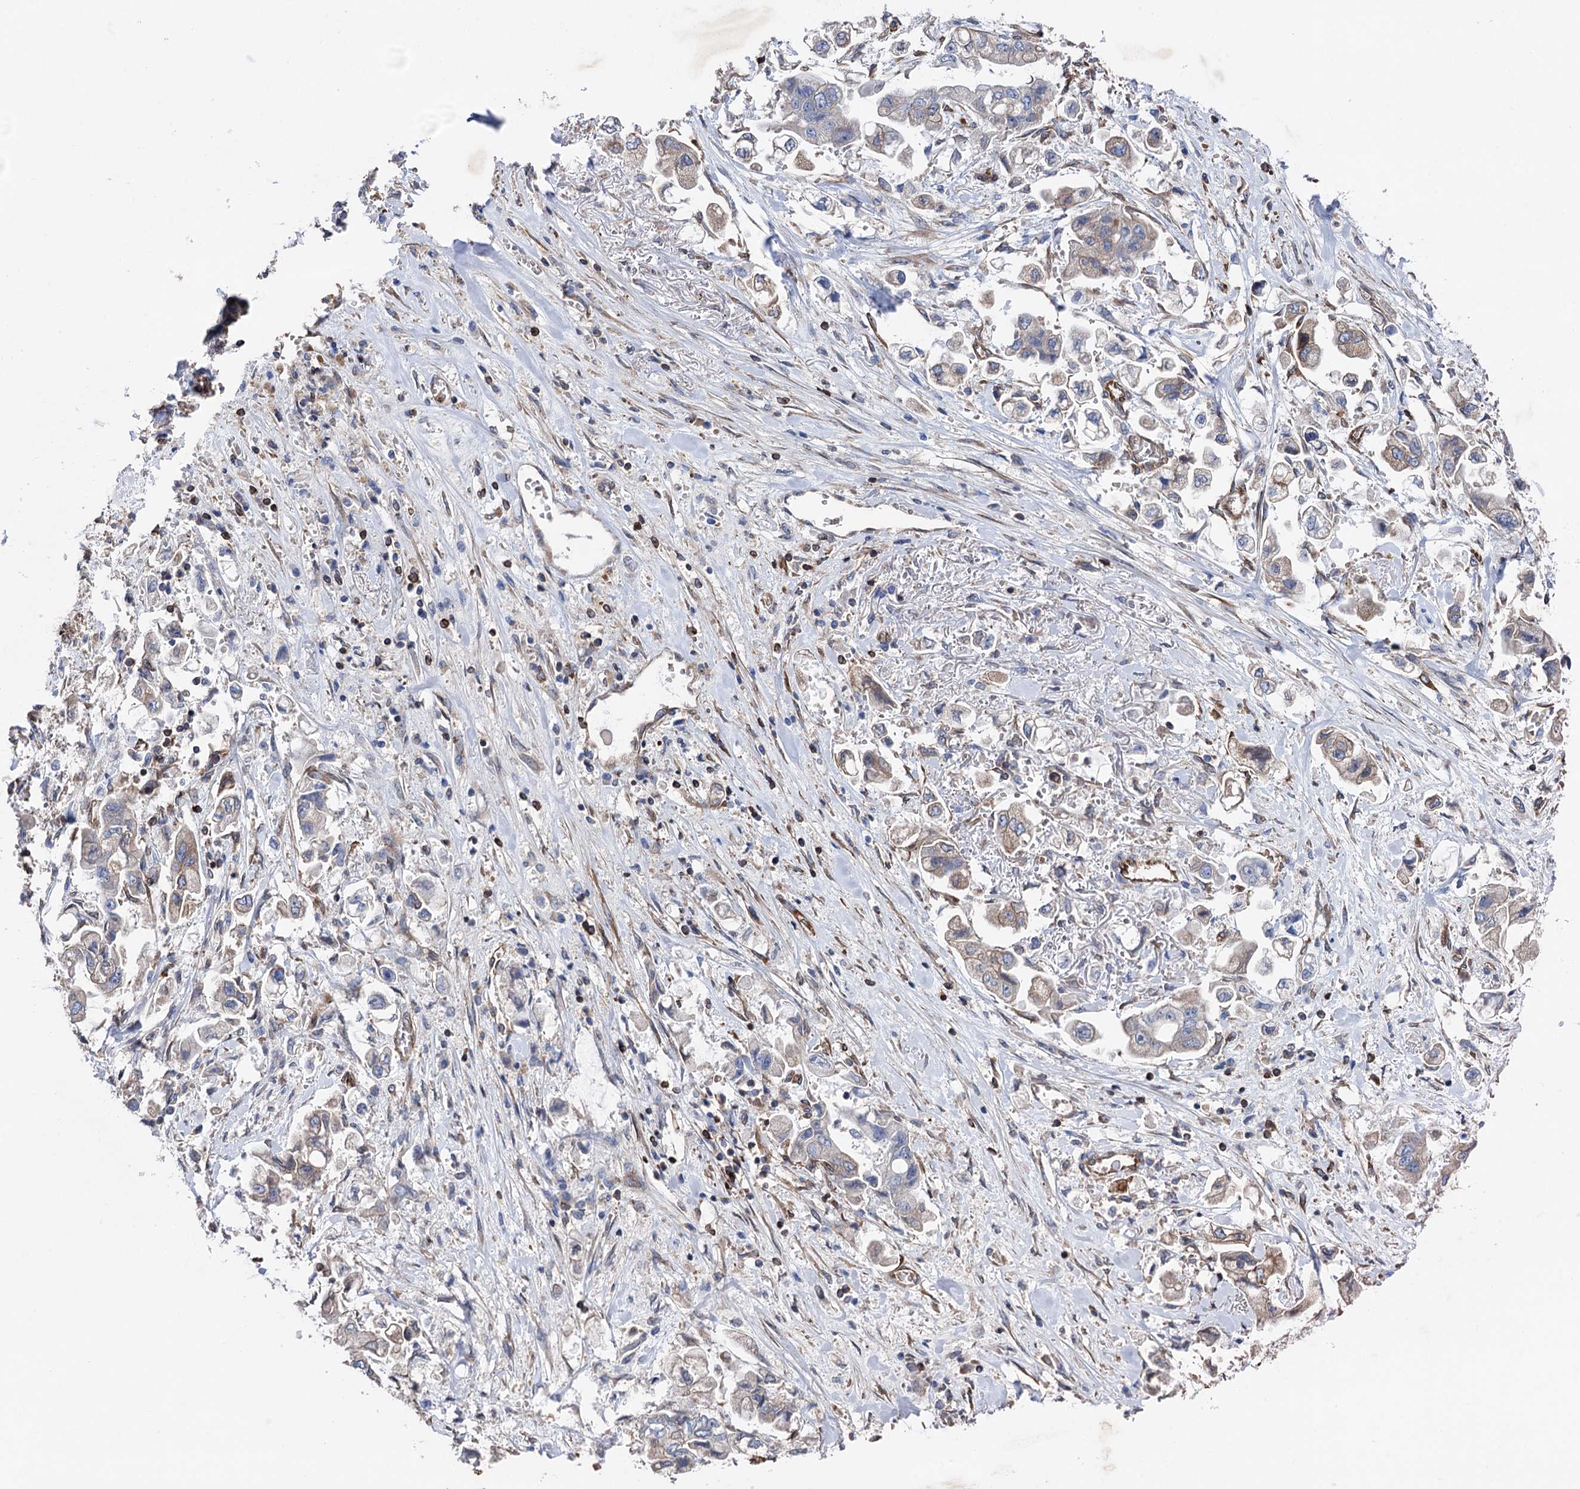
{"staining": {"intensity": "weak", "quantity": "25%-75%", "location": "cytoplasmic/membranous"}, "tissue": "stomach cancer", "cell_type": "Tumor cells", "image_type": "cancer", "snomed": [{"axis": "morphology", "description": "Adenocarcinoma, NOS"}, {"axis": "topography", "description": "Stomach"}], "caption": "Human stomach adenocarcinoma stained with a protein marker demonstrates weak staining in tumor cells.", "gene": "STING1", "patient": {"sex": "male", "age": 62}}